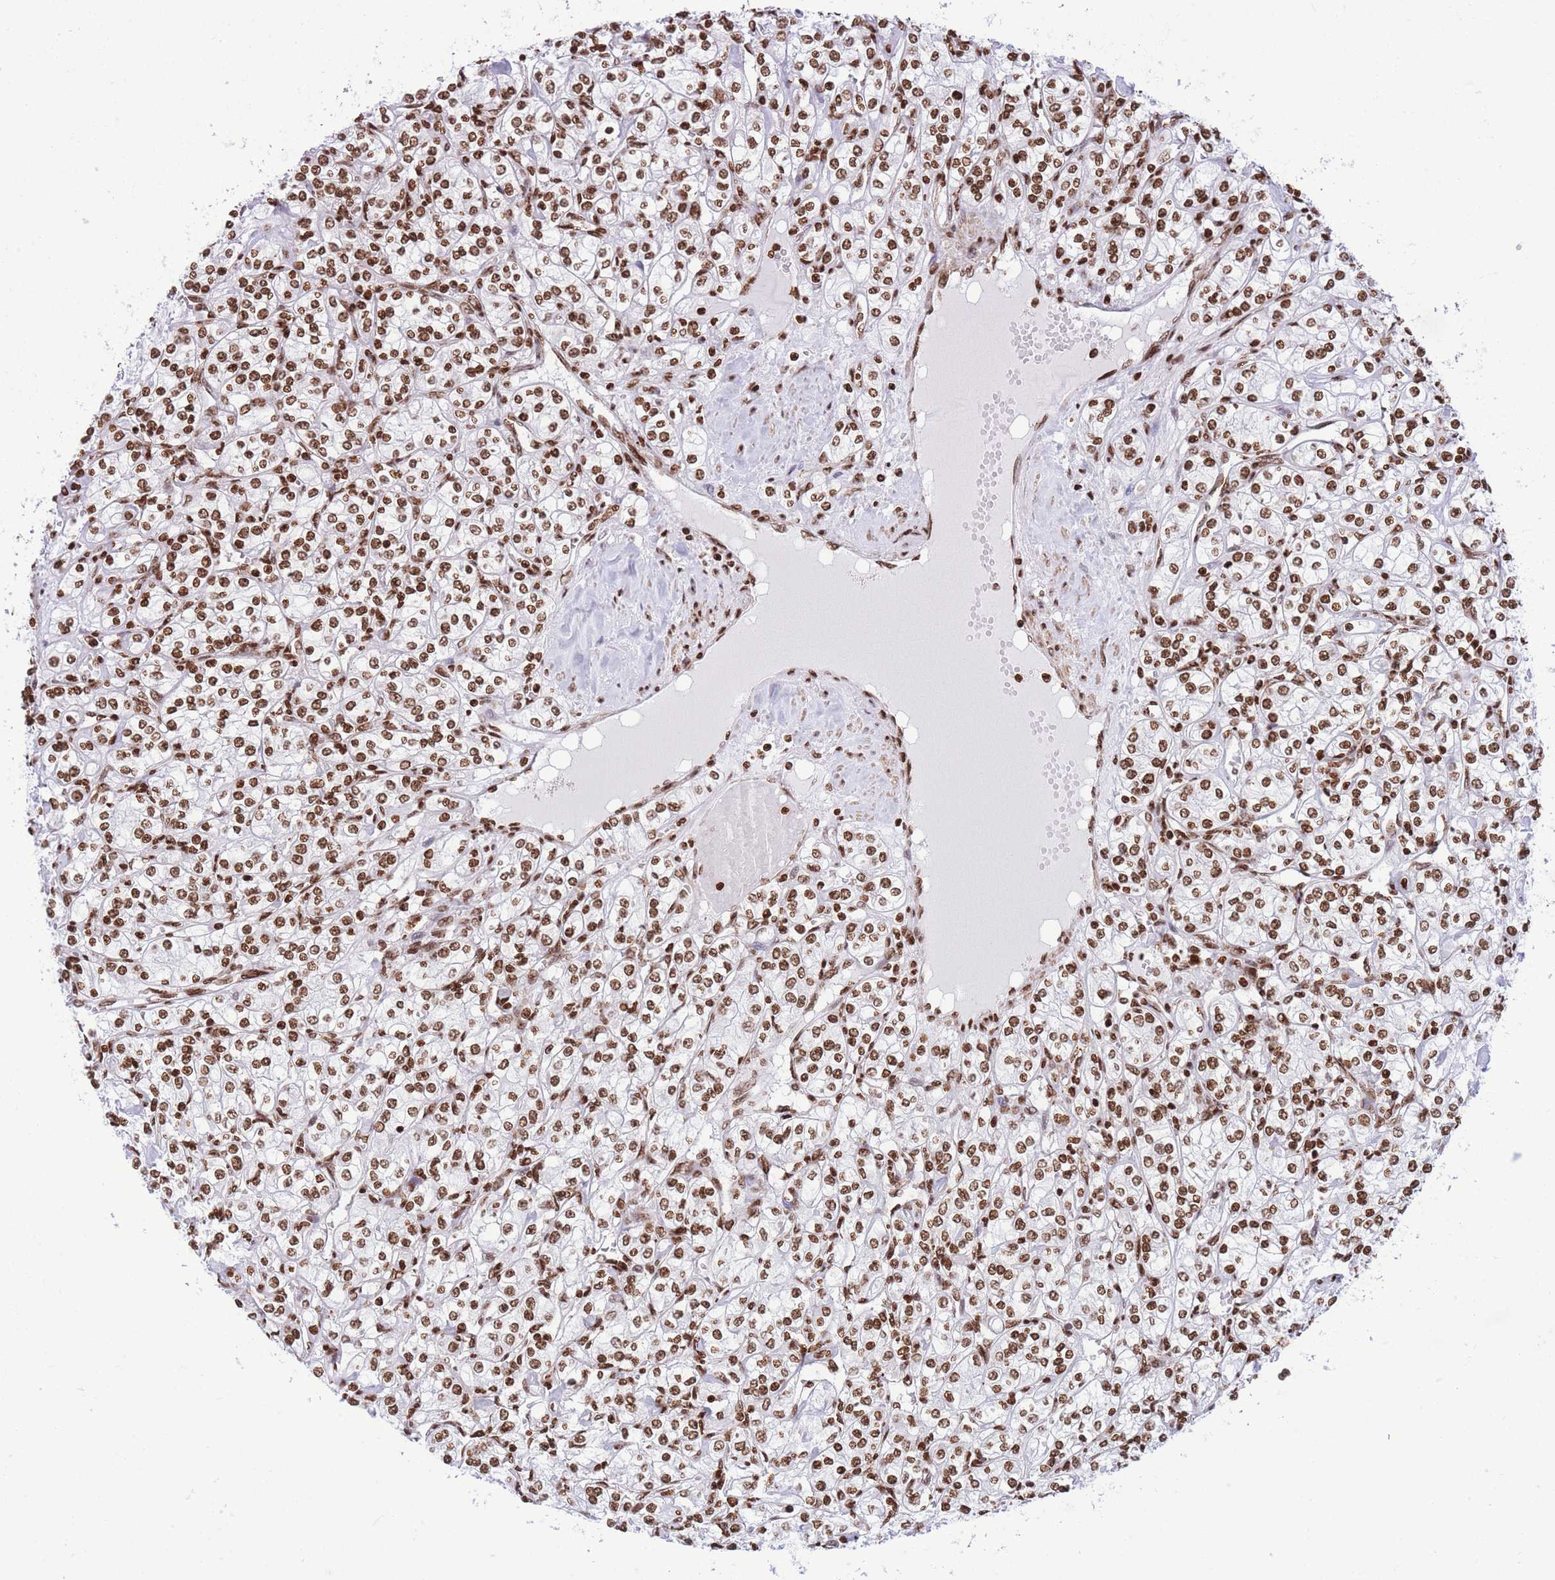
{"staining": {"intensity": "strong", "quantity": ">75%", "location": "nuclear"}, "tissue": "renal cancer", "cell_type": "Tumor cells", "image_type": "cancer", "snomed": [{"axis": "morphology", "description": "Adenocarcinoma, NOS"}, {"axis": "topography", "description": "Kidney"}], "caption": "Protein staining demonstrates strong nuclear positivity in about >75% of tumor cells in adenocarcinoma (renal).", "gene": "H2BC11", "patient": {"sex": "male", "age": 77}}